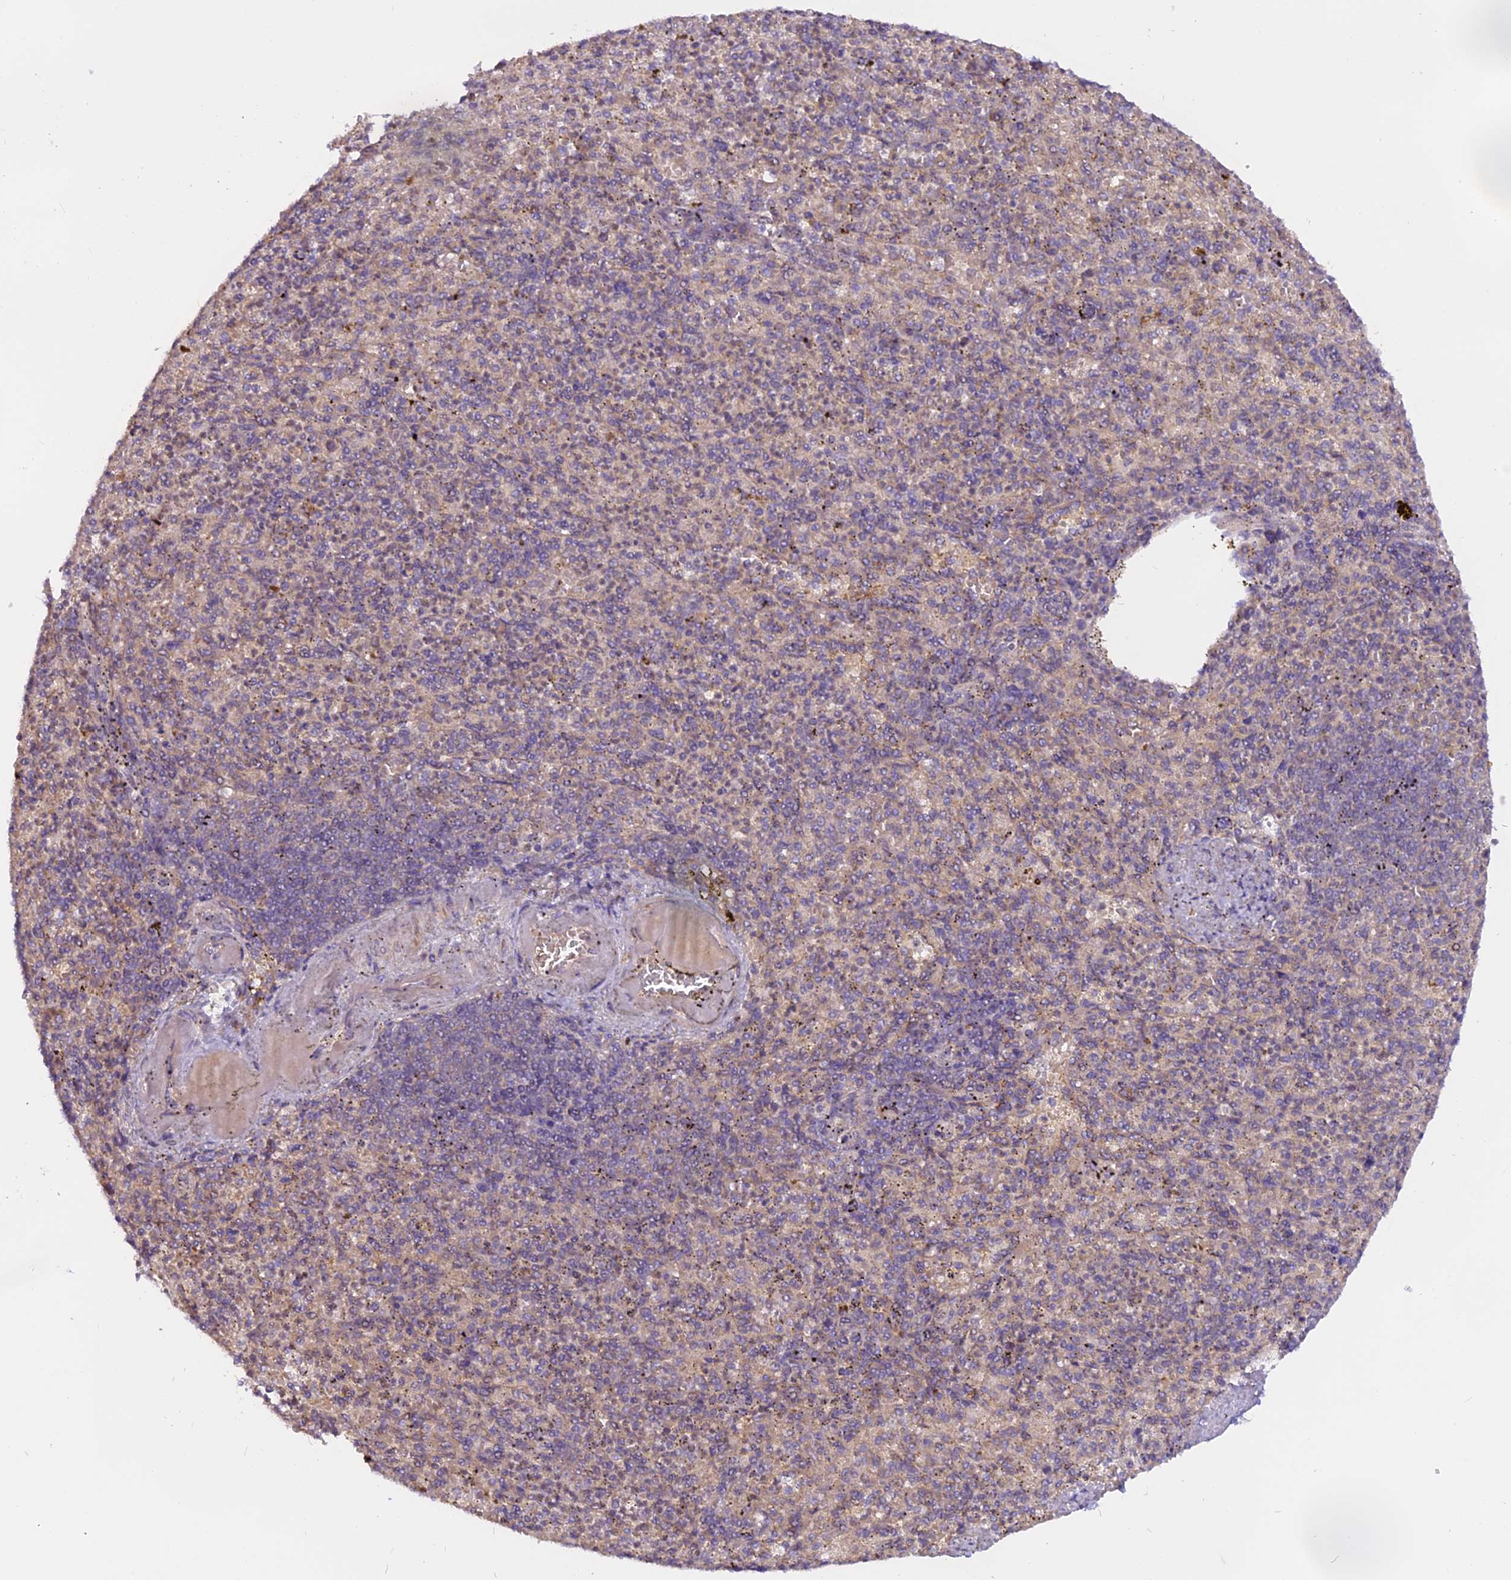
{"staining": {"intensity": "negative", "quantity": "none", "location": "none"}, "tissue": "spleen", "cell_type": "Cells in red pulp", "image_type": "normal", "snomed": [{"axis": "morphology", "description": "Normal tissue, NOS"}, {"axis": "topography", "description": "Spleen"}], "caption": "Immunohistochemistry (IHC) micrograph of normal spleen: spleen stained with DAB (3,3'-diaminobenzidine) shows no significant protein expression in cells in red pulp. (DAB (3,3'-diaminobenzidine) IHC with hematoxylin counter stain).", "gene": "MEMO1", "patient": {"sex": "female", "age": 74}}